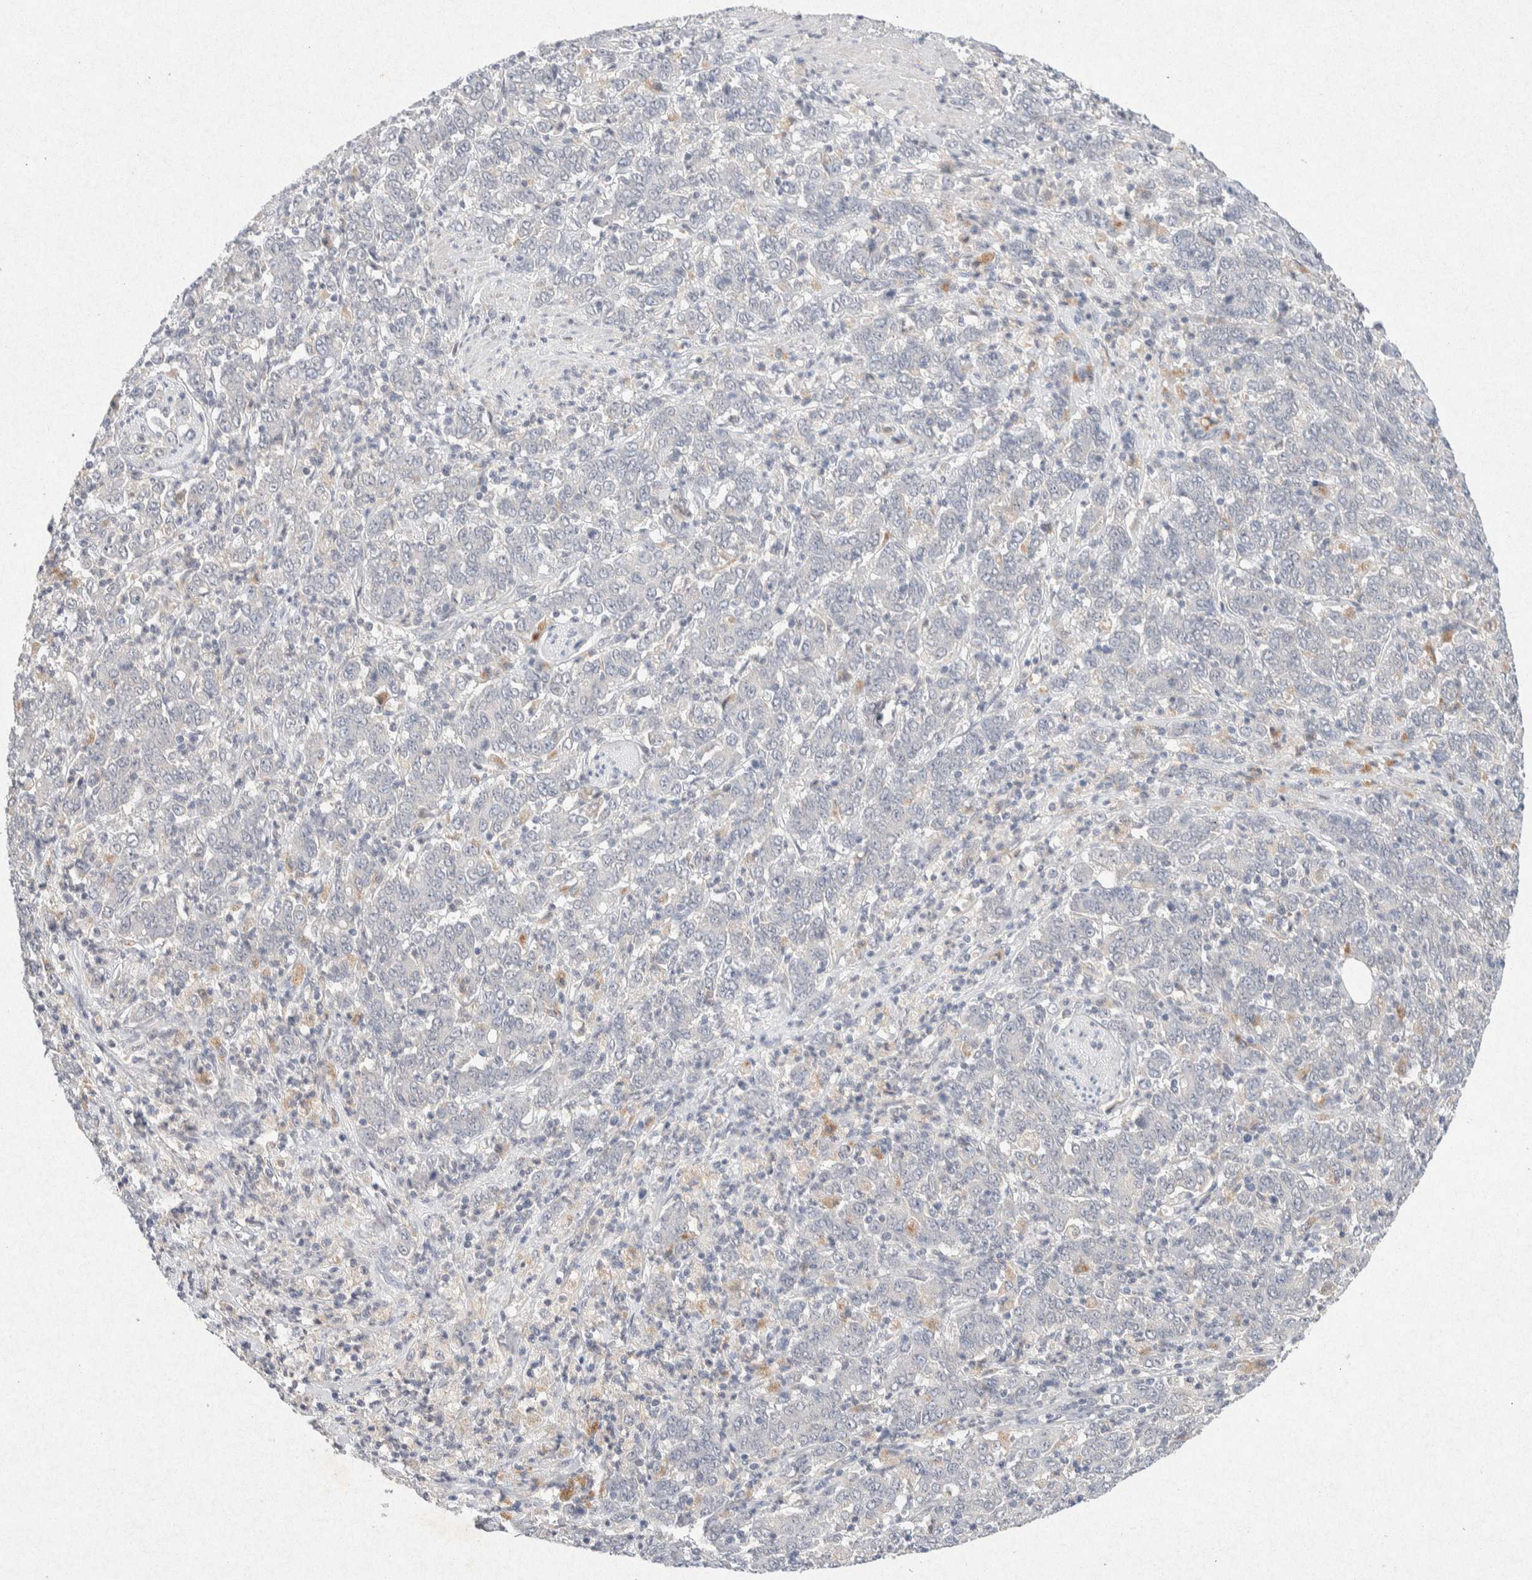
{"staining": {"intensity": "negative", "quantity": "none", "location": "none"}, "tissue": "stomach cancer", "cell_type": "Tumor cells", "image_type": "cancer", "snomed": [{"axis": "morphology", "description": "Adenocarcinoma, NOS"}, {"axis": "topography", "description": "Stomach, lower"}], "caption": "This histopathology image is of stomach cancer (adenocarcinoma) stained with IHC to label a protein in brown with the nuclei are counter-stained blue. There is no positivity in tumor cells.", "gene": "GNAI1", "patient": {"sex": "female", "age": 71}}